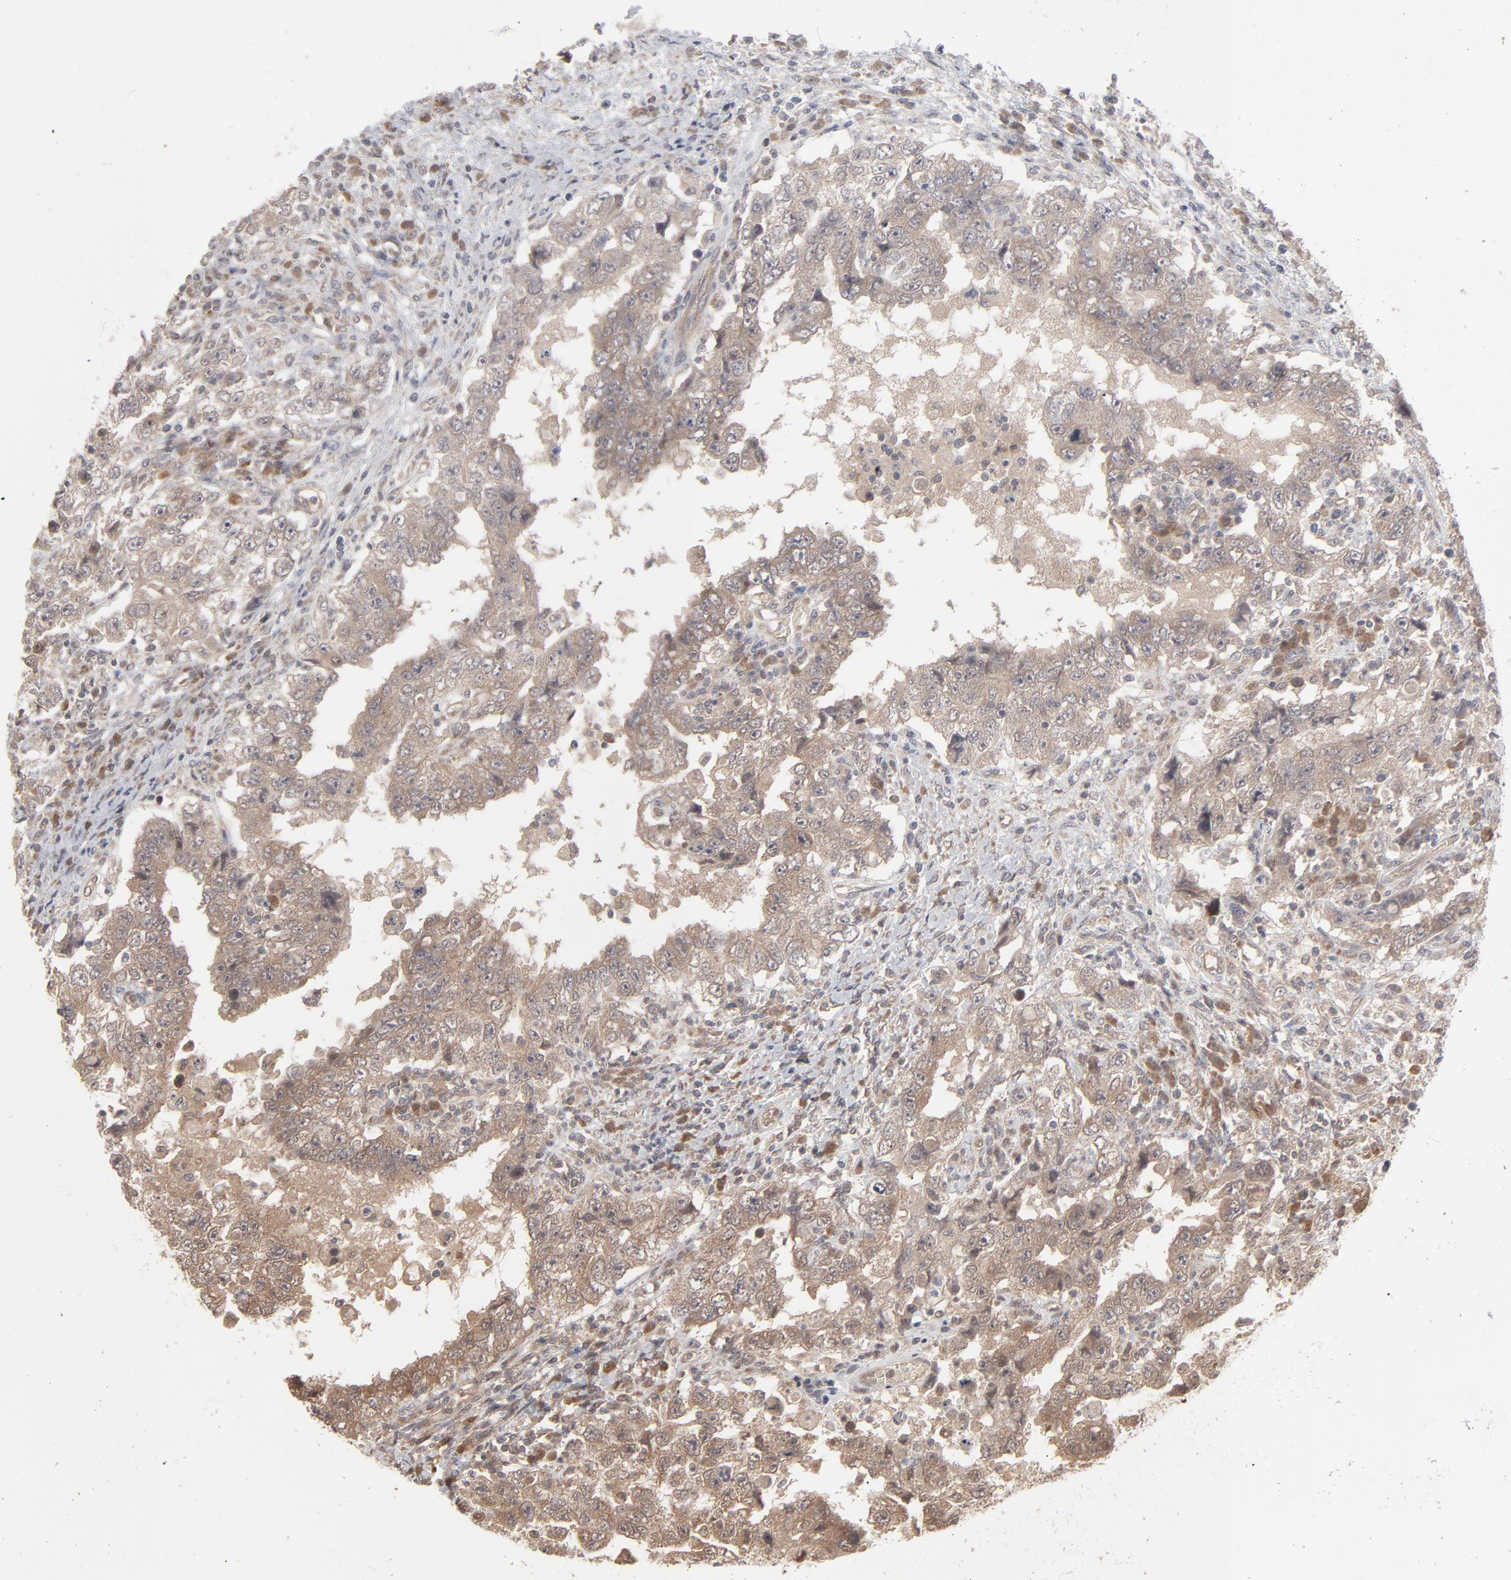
{"staining": {"intensity": "weak", "quantity": ">75%", "location": "cytoplasmic/membranous"}, "tissue": "testis cancer", "cell_type": "Tumor cells", "image_type": "cancer", "snomed": [{"axis": "morphology", "description": "Carcinoma, Embryonal, NOS"}, {"axis": "topography", "description": "Testis"}], "caption": "Testis cancer tissue displays weak cytoplasmic/membranous staining in about >75% of tumor cells, visualized by immunohistochemistry.", "gene": "SCFD1", "patient": {"sex": "male", "age": 26}}